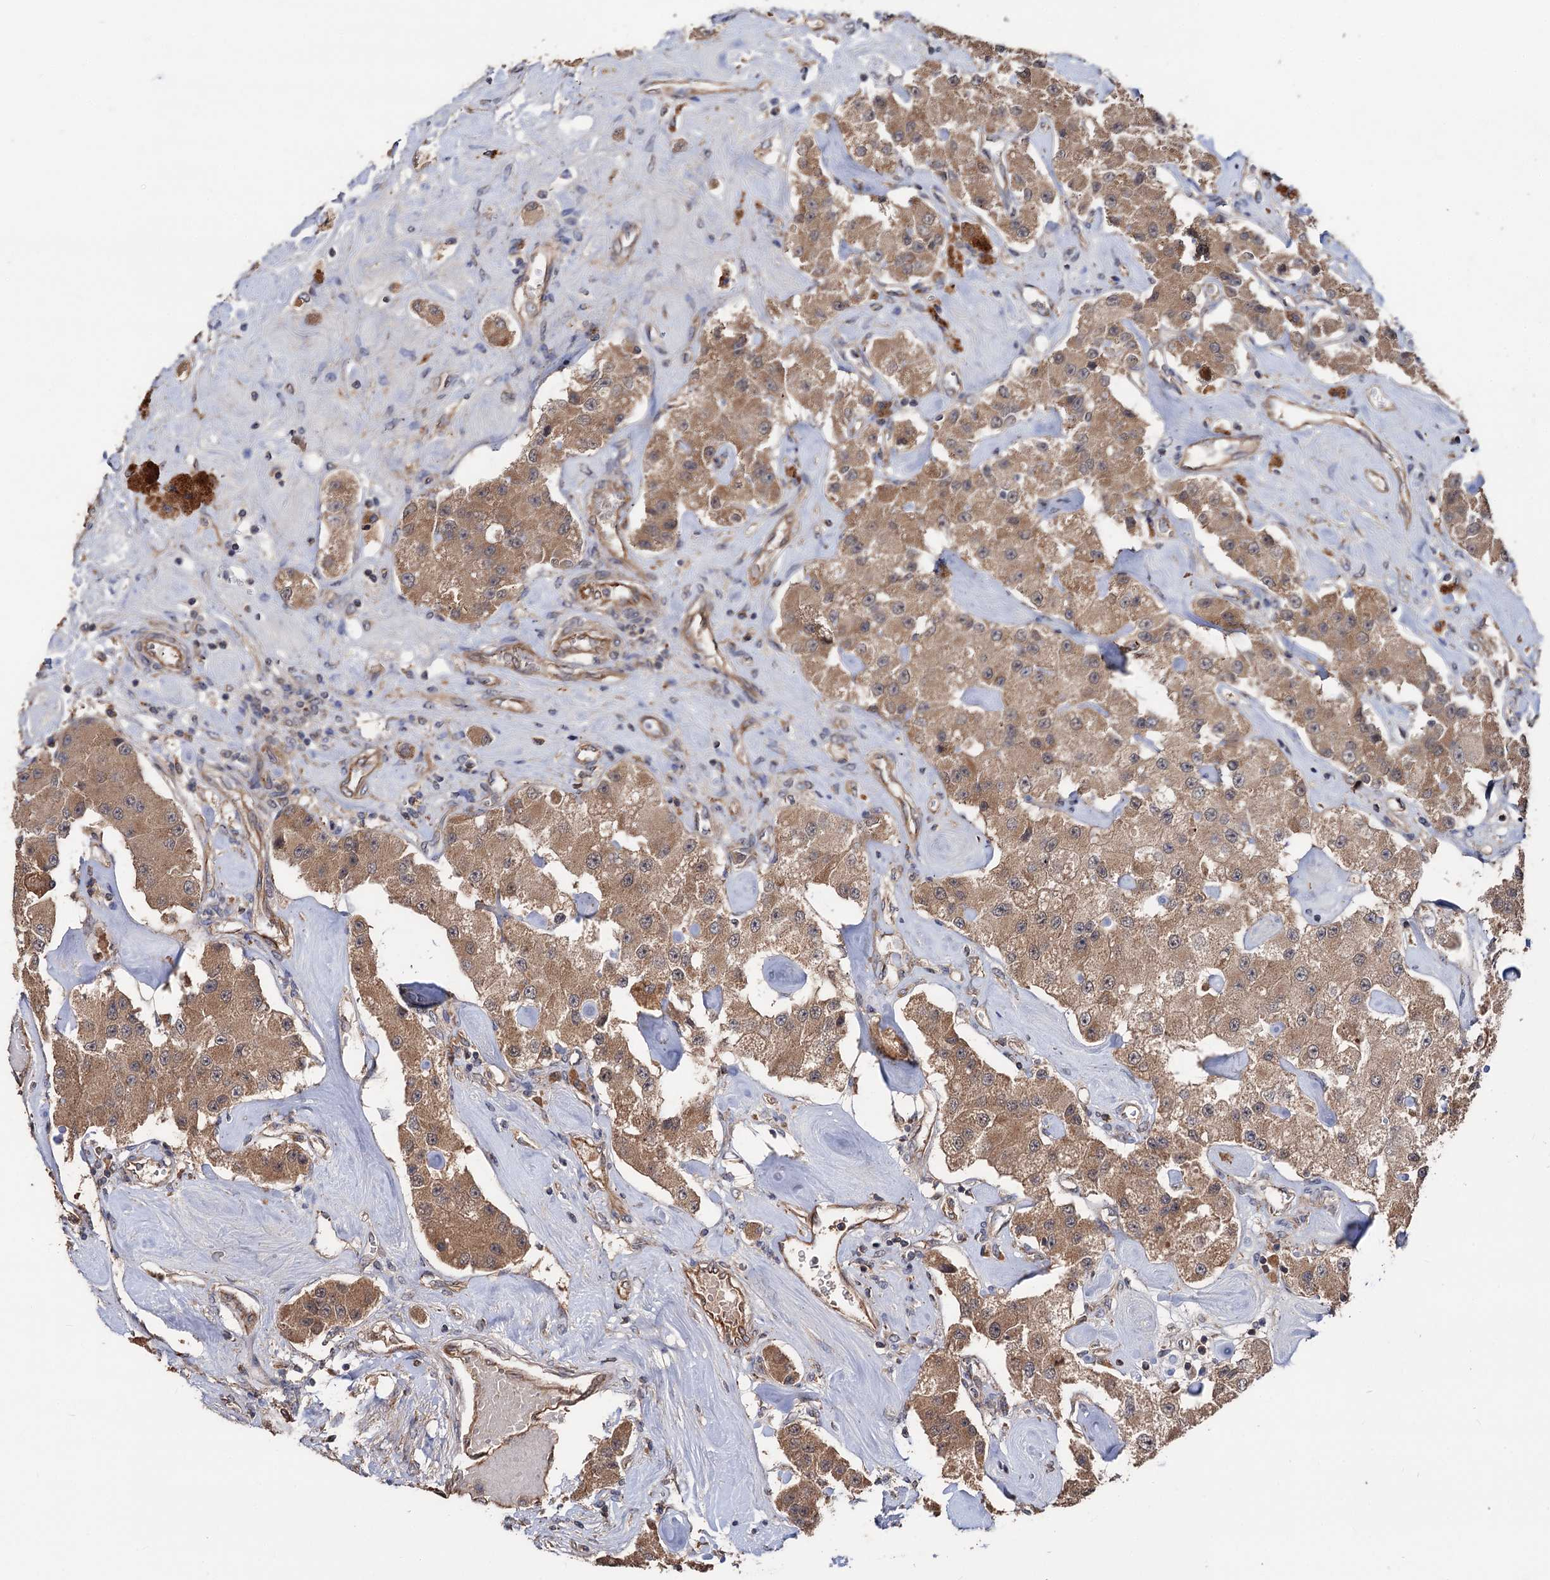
{"staining": {"intensity": "moderate", "quantity": ">75%", "location": "cytoplasmic/membranous"}, "tissue": "carcinoid", "cell_type": "Tumor cells", "image_type": "cancer", "snomed": [{"axis": "morphology", "description": "Carcinoid, malignant, NOS"}, {"axis": "topography", "description": "Pancreas"}], "caption": "This is an image of IHC staining of malignant carcinoid, which shows moderate staining in the cytoplasmic/membranous of tumor cells.", "gene": "TEX9", "patient": {"sex": "male", "age": 41}}